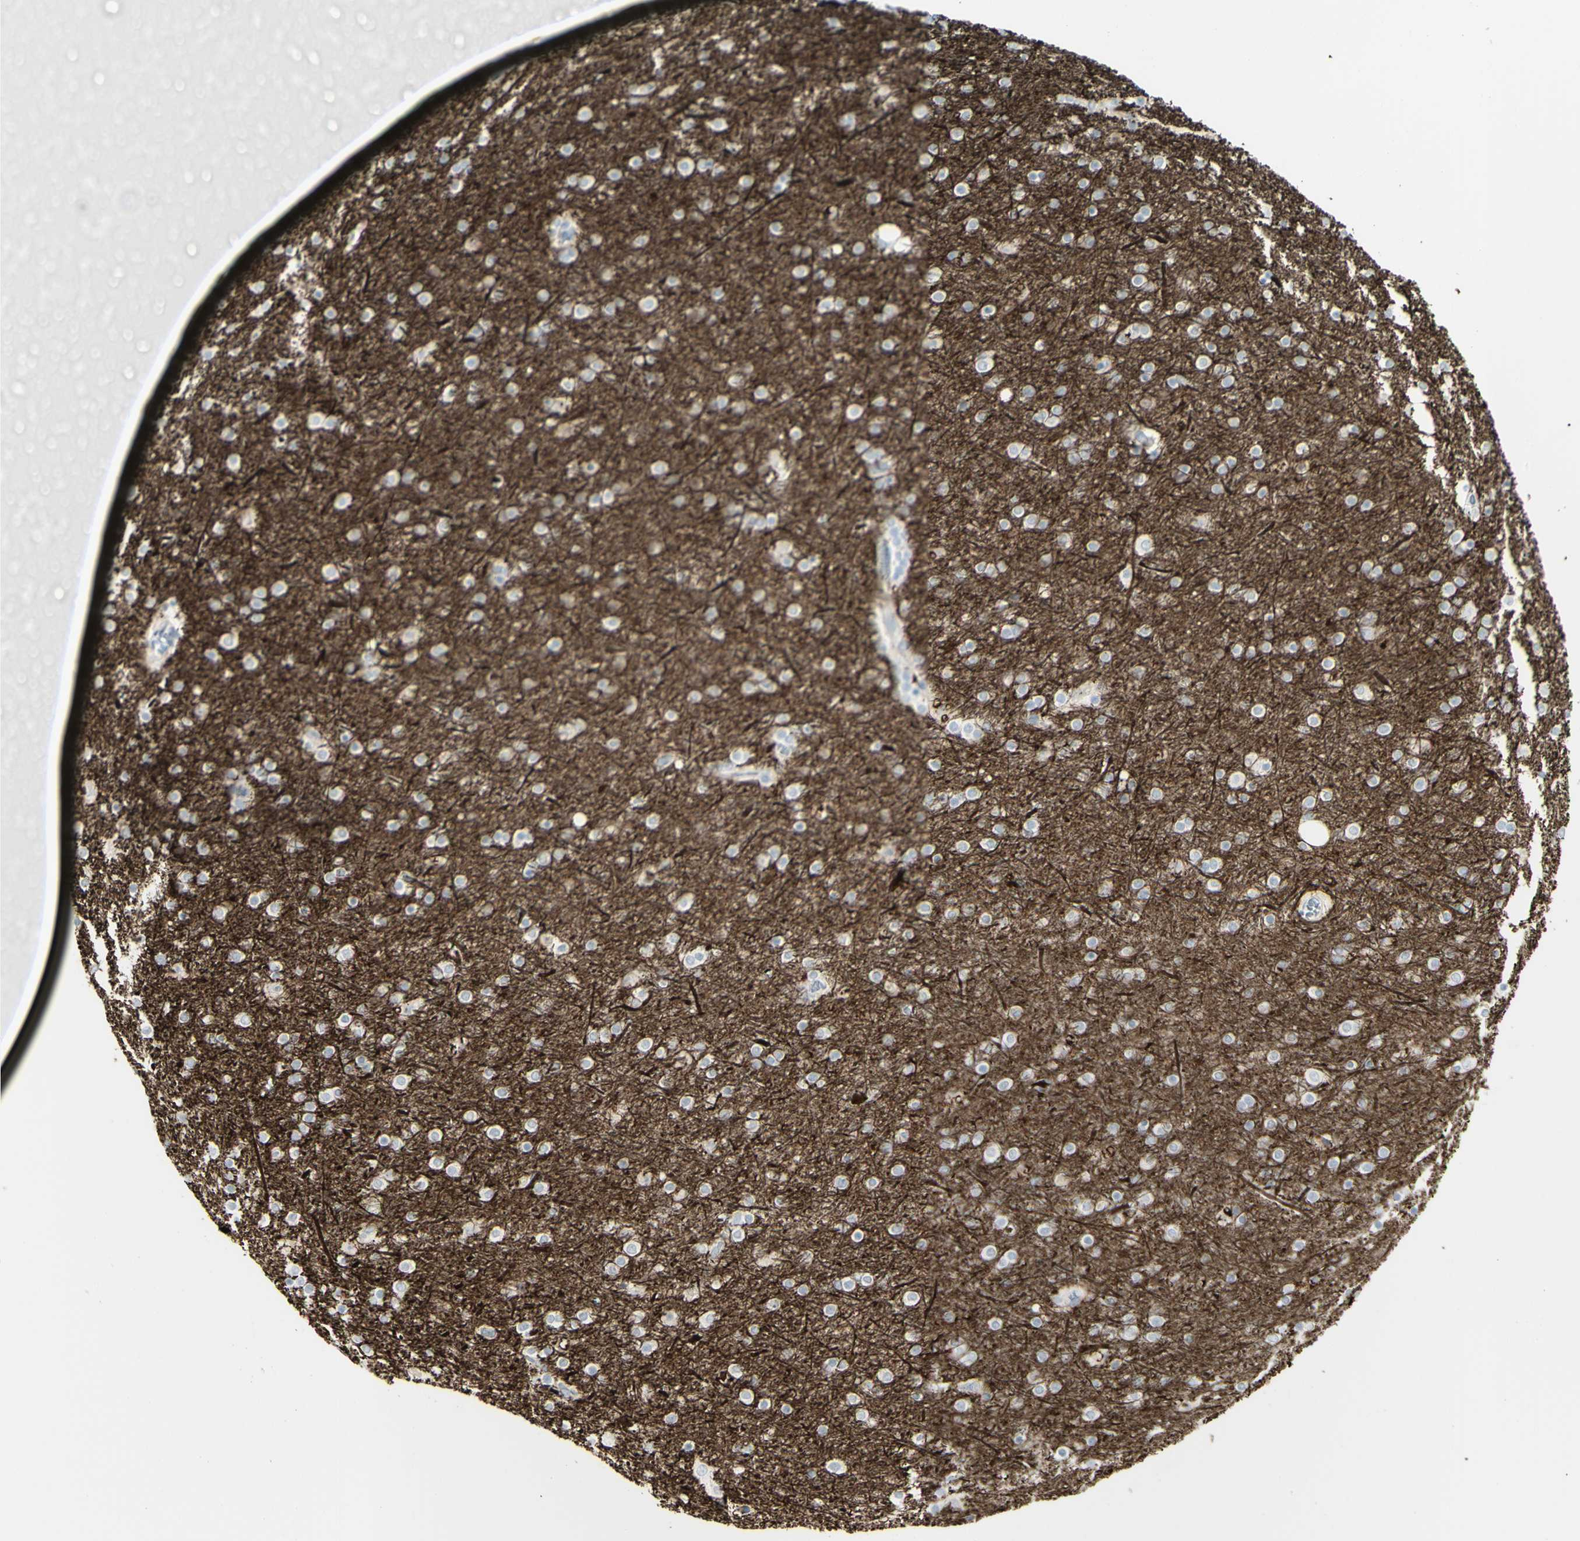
{"staining": {"intensity": "negative", "quantity": "none", "location": "none"}, "tissue": "cerebral cortex", "cell_type": "Endothelial cells", "image_type": "normal", "snomed": [{"axis": "morphology", "description": "Normal tissue, NOS"}, {"axis": "topography", "description": "Cerebral cortex"}], "caption": "Immunohistochemistry histopathology image of unremarkable human cerebral cortex stained for a protein (brown), which reveals no staining in endothelial cells.", "gene": "ENSG00000198211", "patient": {"sex": "female", "age": 54}}